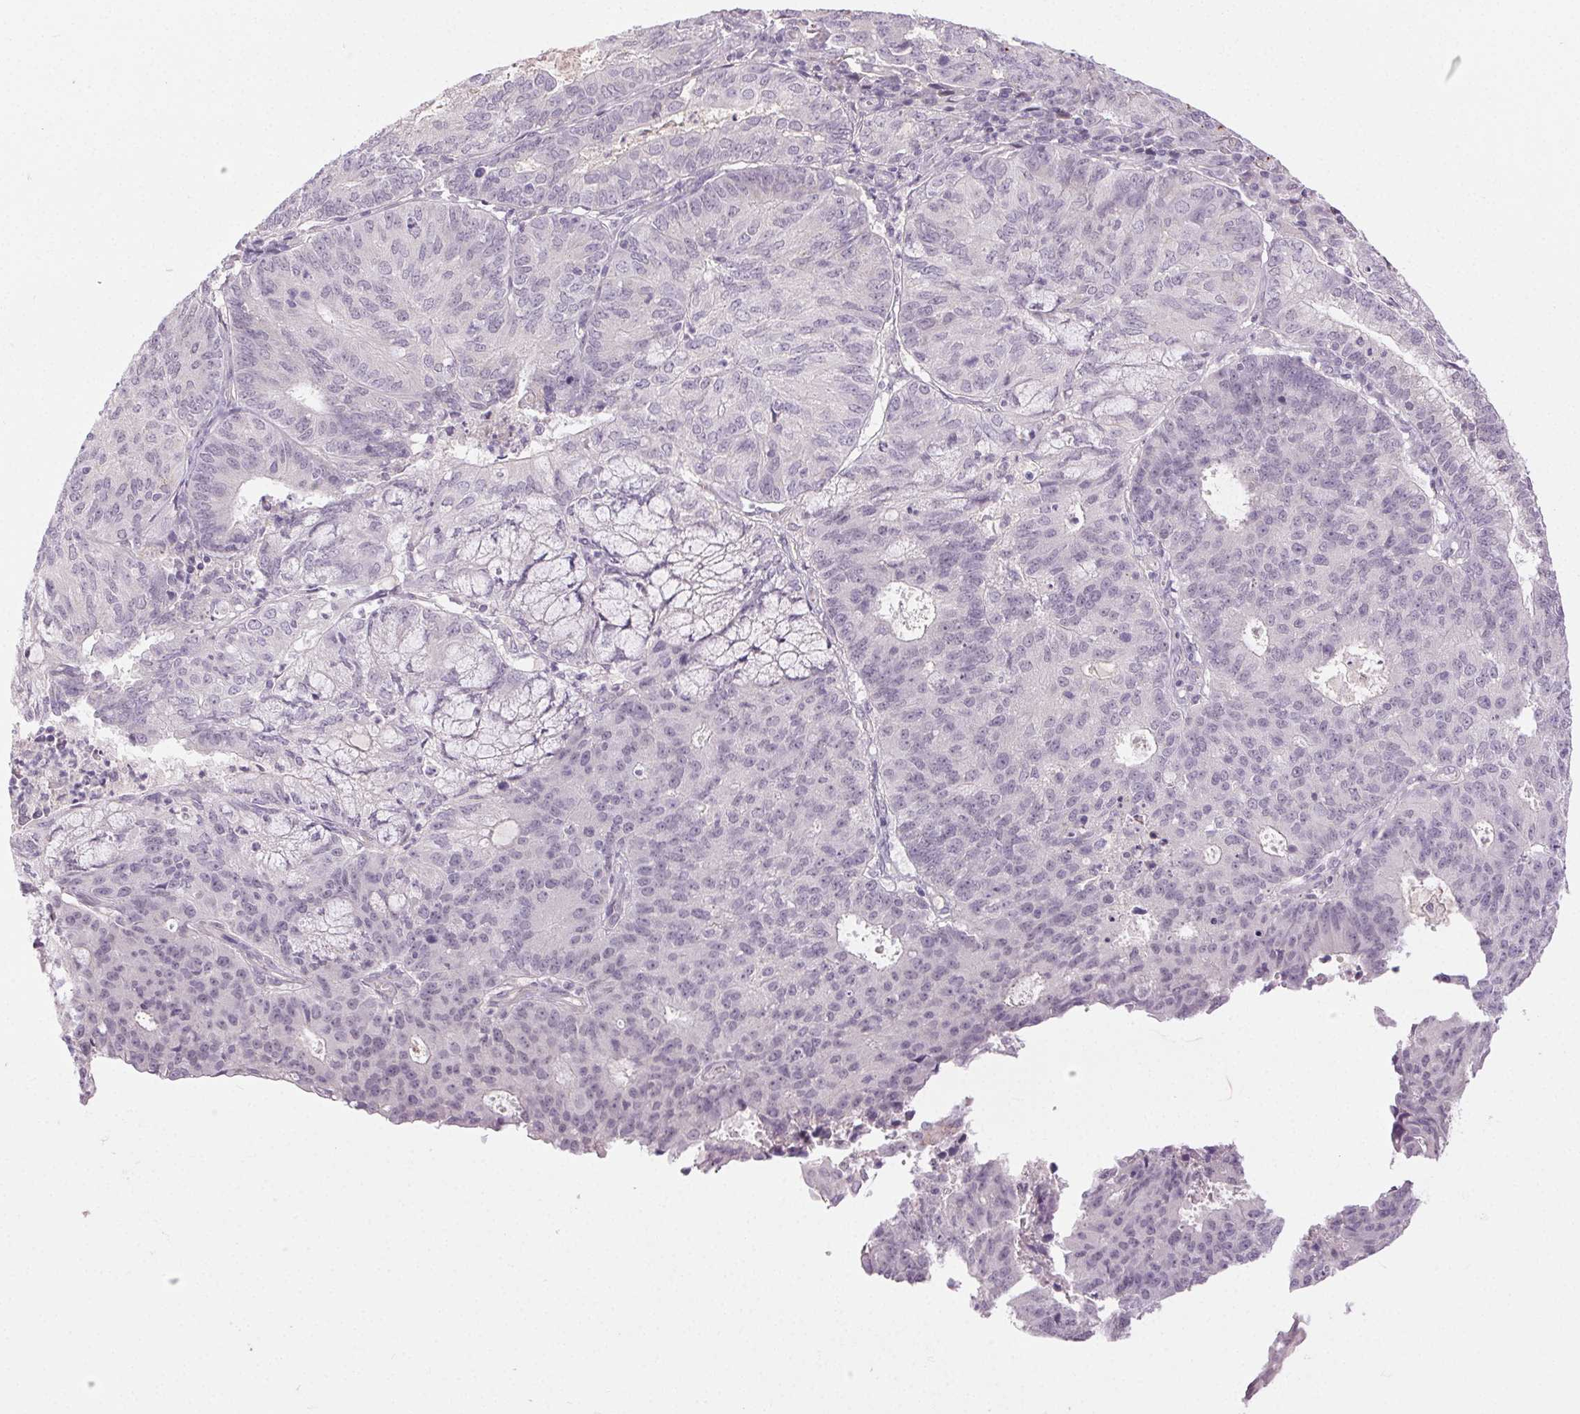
{"staining": {"intensity": "negative", "quantity": "none", "location": "none"}, "tissue": "endometrial cancer", "cell_type": "Tumor cells", "image_type": "cancer", "snomed": [{"axis": "morphology", "description": "Adenocarcinoma, NOS"}, {"axis": "topography", "description": "Endometrium"}], "caption": "High power microscopy photomicrograph of an immunohistochemistry (IHC) photomicrograph of endometrial adenocarcinoma, revealing no significant positivity in tumor cells.", "gene": "FAM168A", "patient": {"sex": "female", "age": 82}}